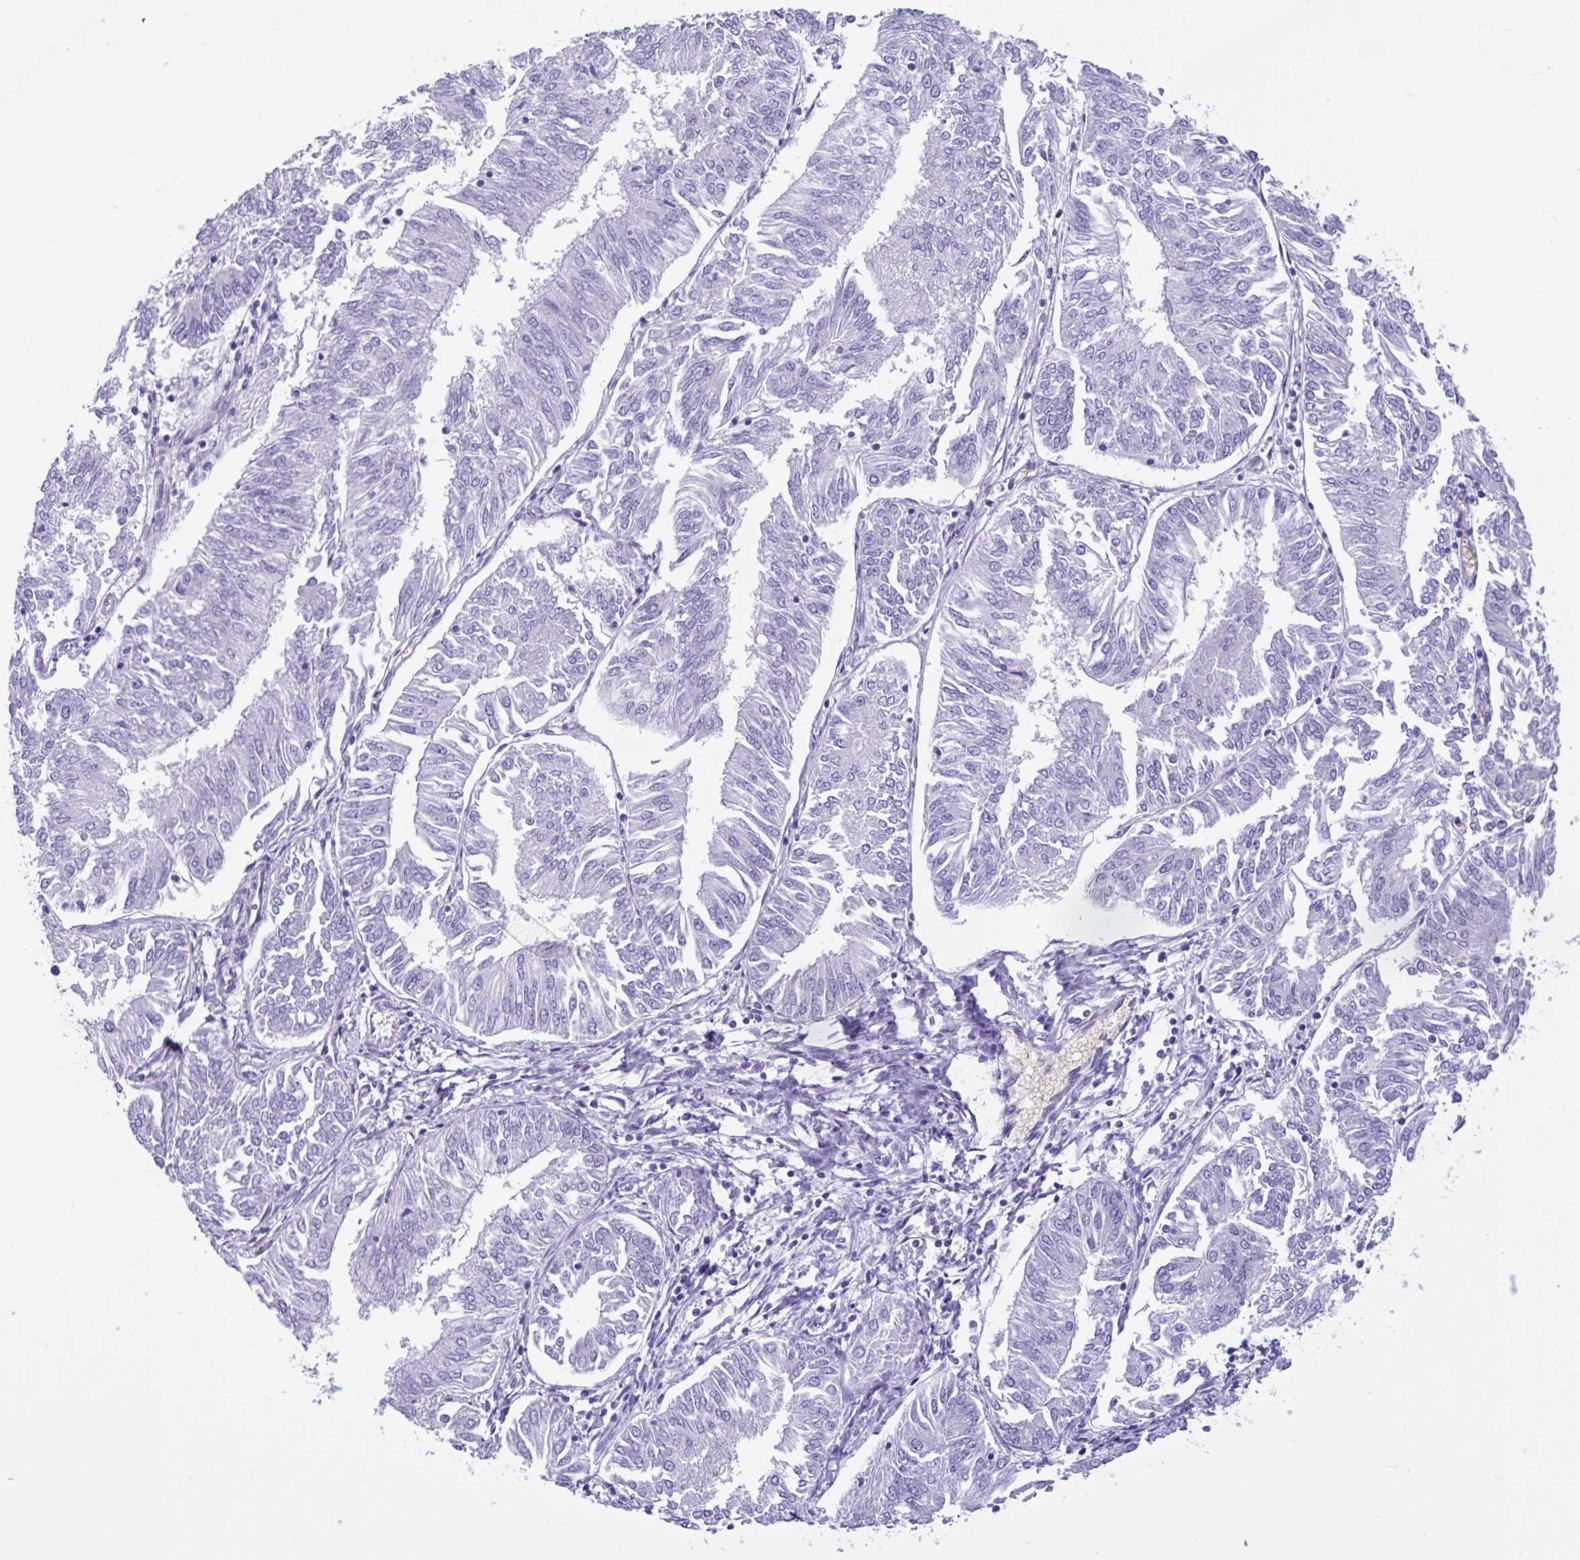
{"staining": {"intensity": "negative", "quantity": "none", "location": "none"}, "tissue": "endometrial cancer", "cell_type": "Tumor cells", "image_type": "cancer", "snomed": [{"axis": "morphology", "description": "Adenocarcinoma, NOS"}, {"axis": "topography", "description": "Endometrium"}], "caption": "Adenocarcinoma (endometrial) stained for a protein using IHC shows no expression tumor cells.", "gene": "TMEM79", "patient": {"sex": "female", "age": 58}}